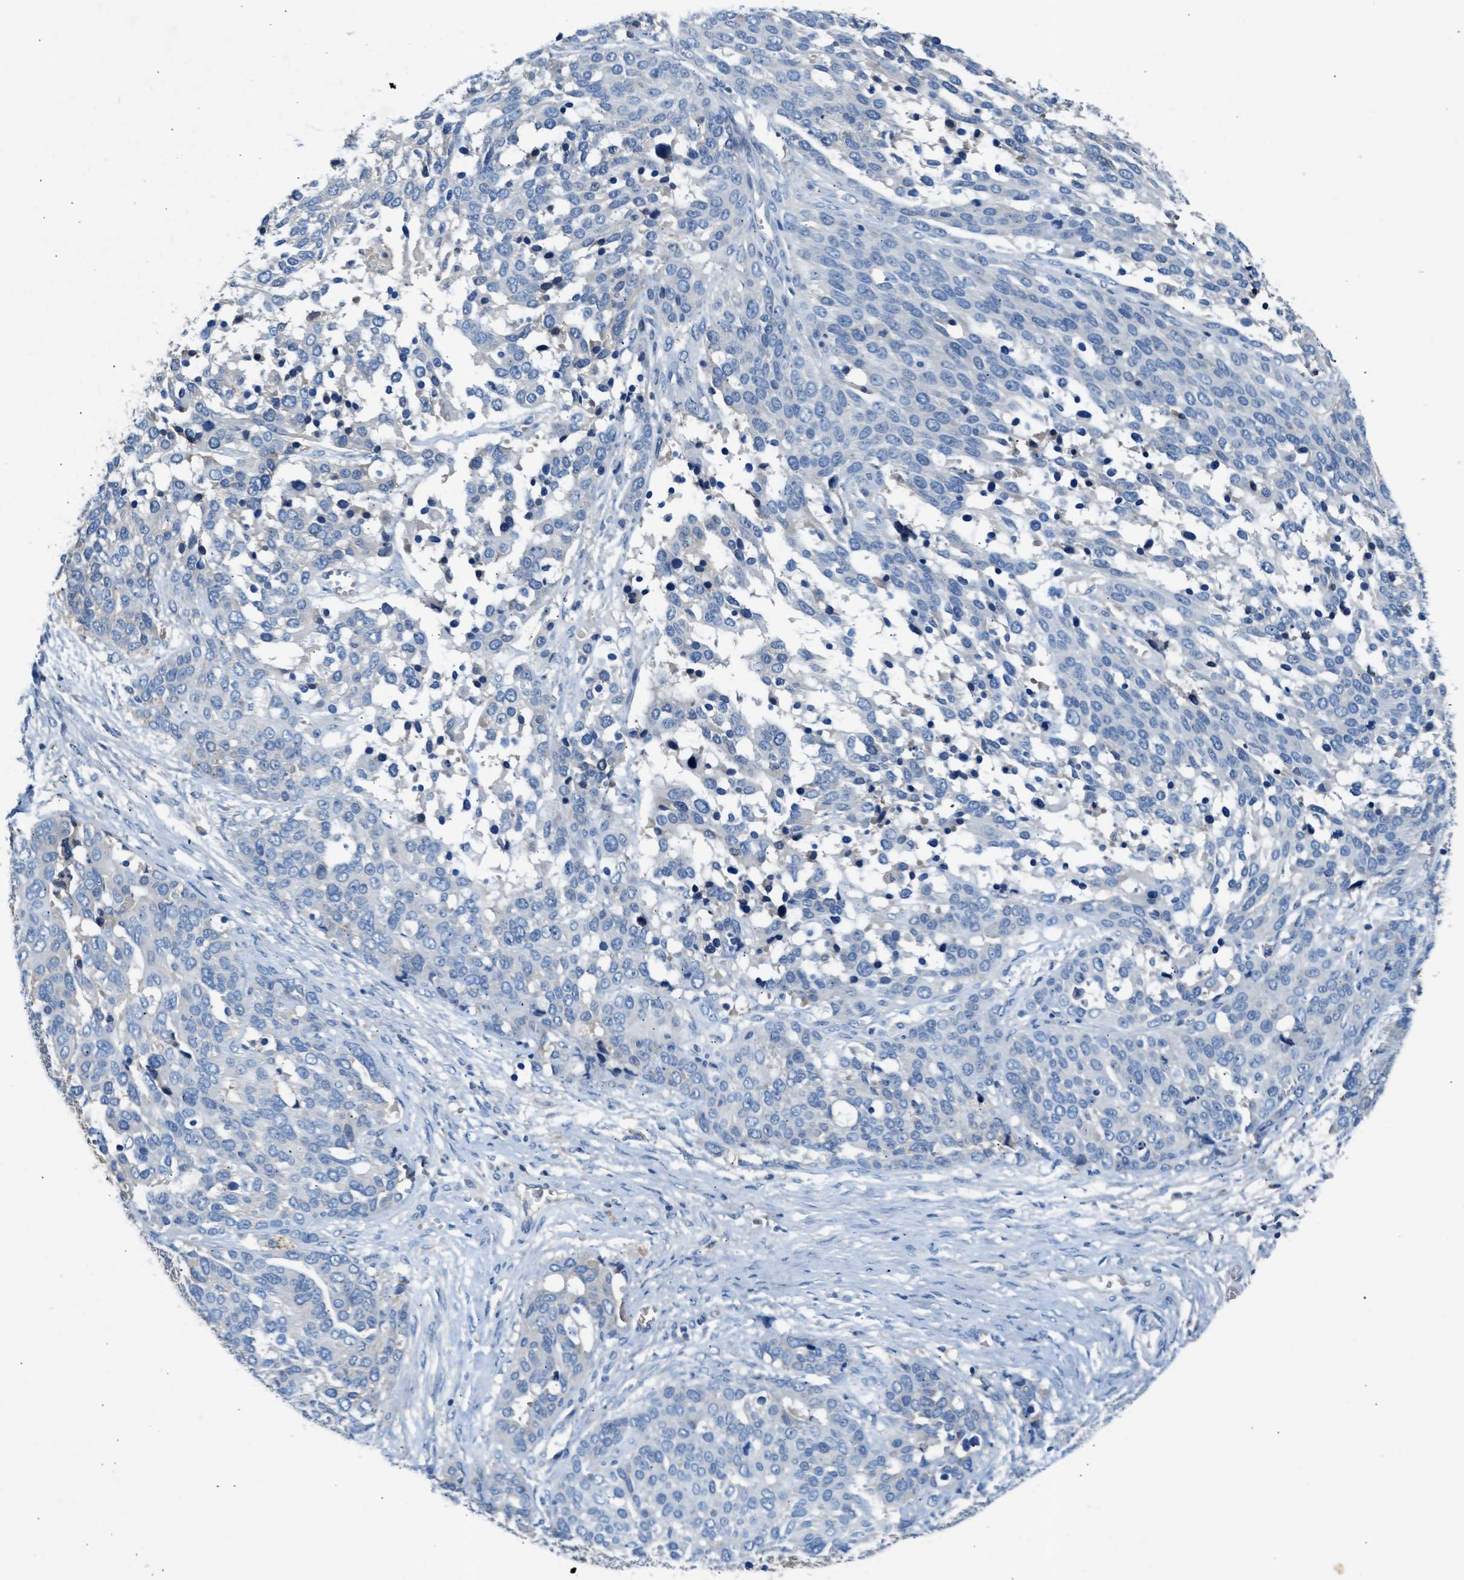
{"staining": {"intensity": "negative", "quantity": "none", "location": "none"}, "tissue": "ovarian cancer", "cell_type": "Tumor cells", "image_type": "cancer", "snomed": [{"axis": "morphology", "description": "Cystadenocarcinoma, serous, NOS"}, {"axis": "topography", "description": "Ovary"}], "caption": "Tumor cells show no significant protein staining in ovarian cancer.", "gene": "RWDD2B", "patient": {"sex": "female", "age": 44}}